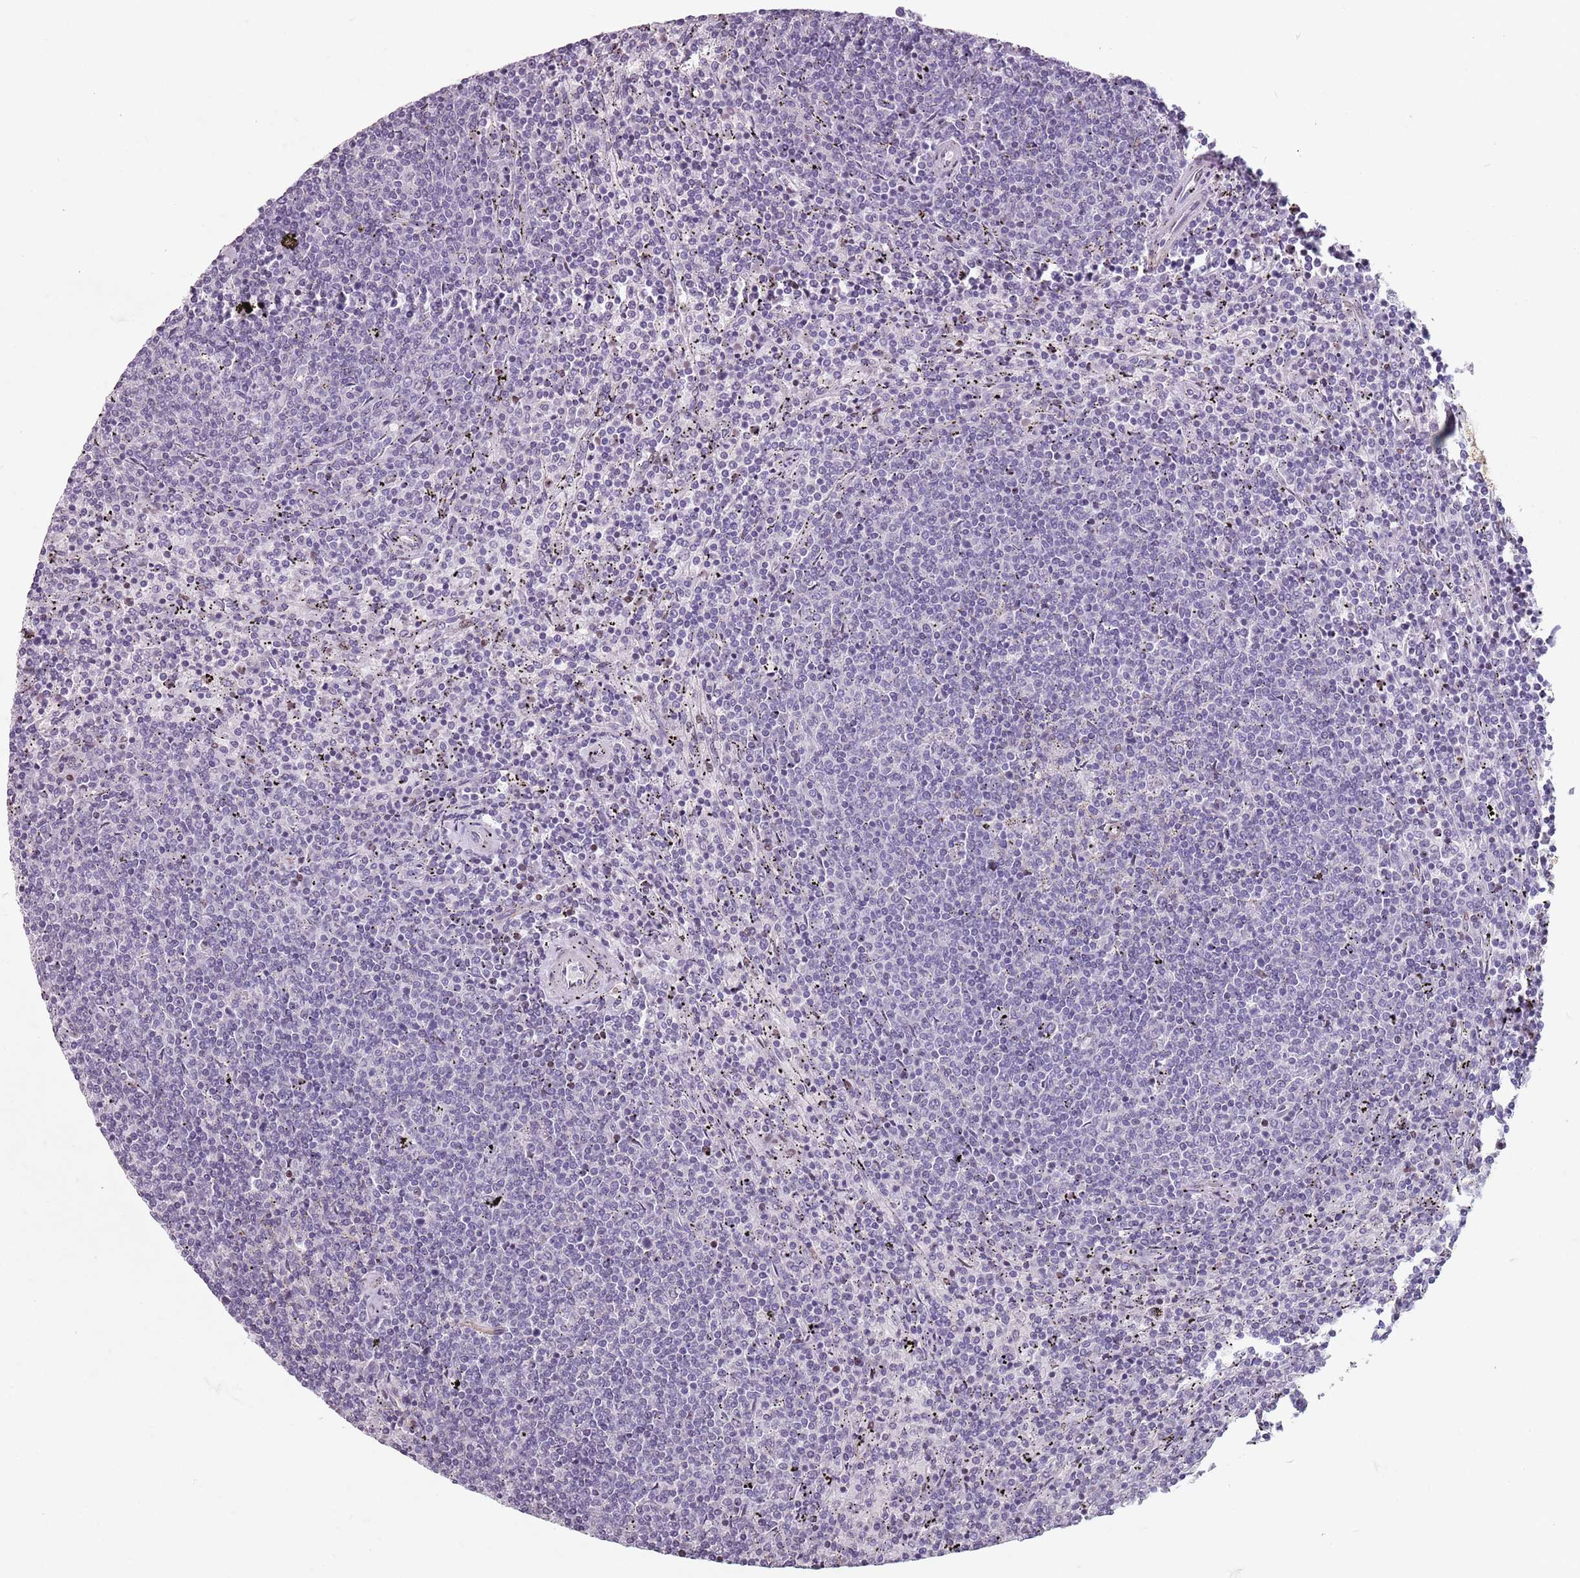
{"staining": {"intensity": "negative", "quantity": "none", "location": "none"}, "tissue": "lymphoma", "cell_type": "Tumor cells", "image_type": "cancer", "snomed": [{"axis": "morphology", "description": "Malignant lymphoma, non-Hodgkin's type, Low grade"}, {"axis": "topography", "description": "Spleen"}], "caption": "A micrograph of human lymphoma is negative for staining in tumor cells.", "gene": "TMC4", "patient": {"sex": "female", "age": 50}}